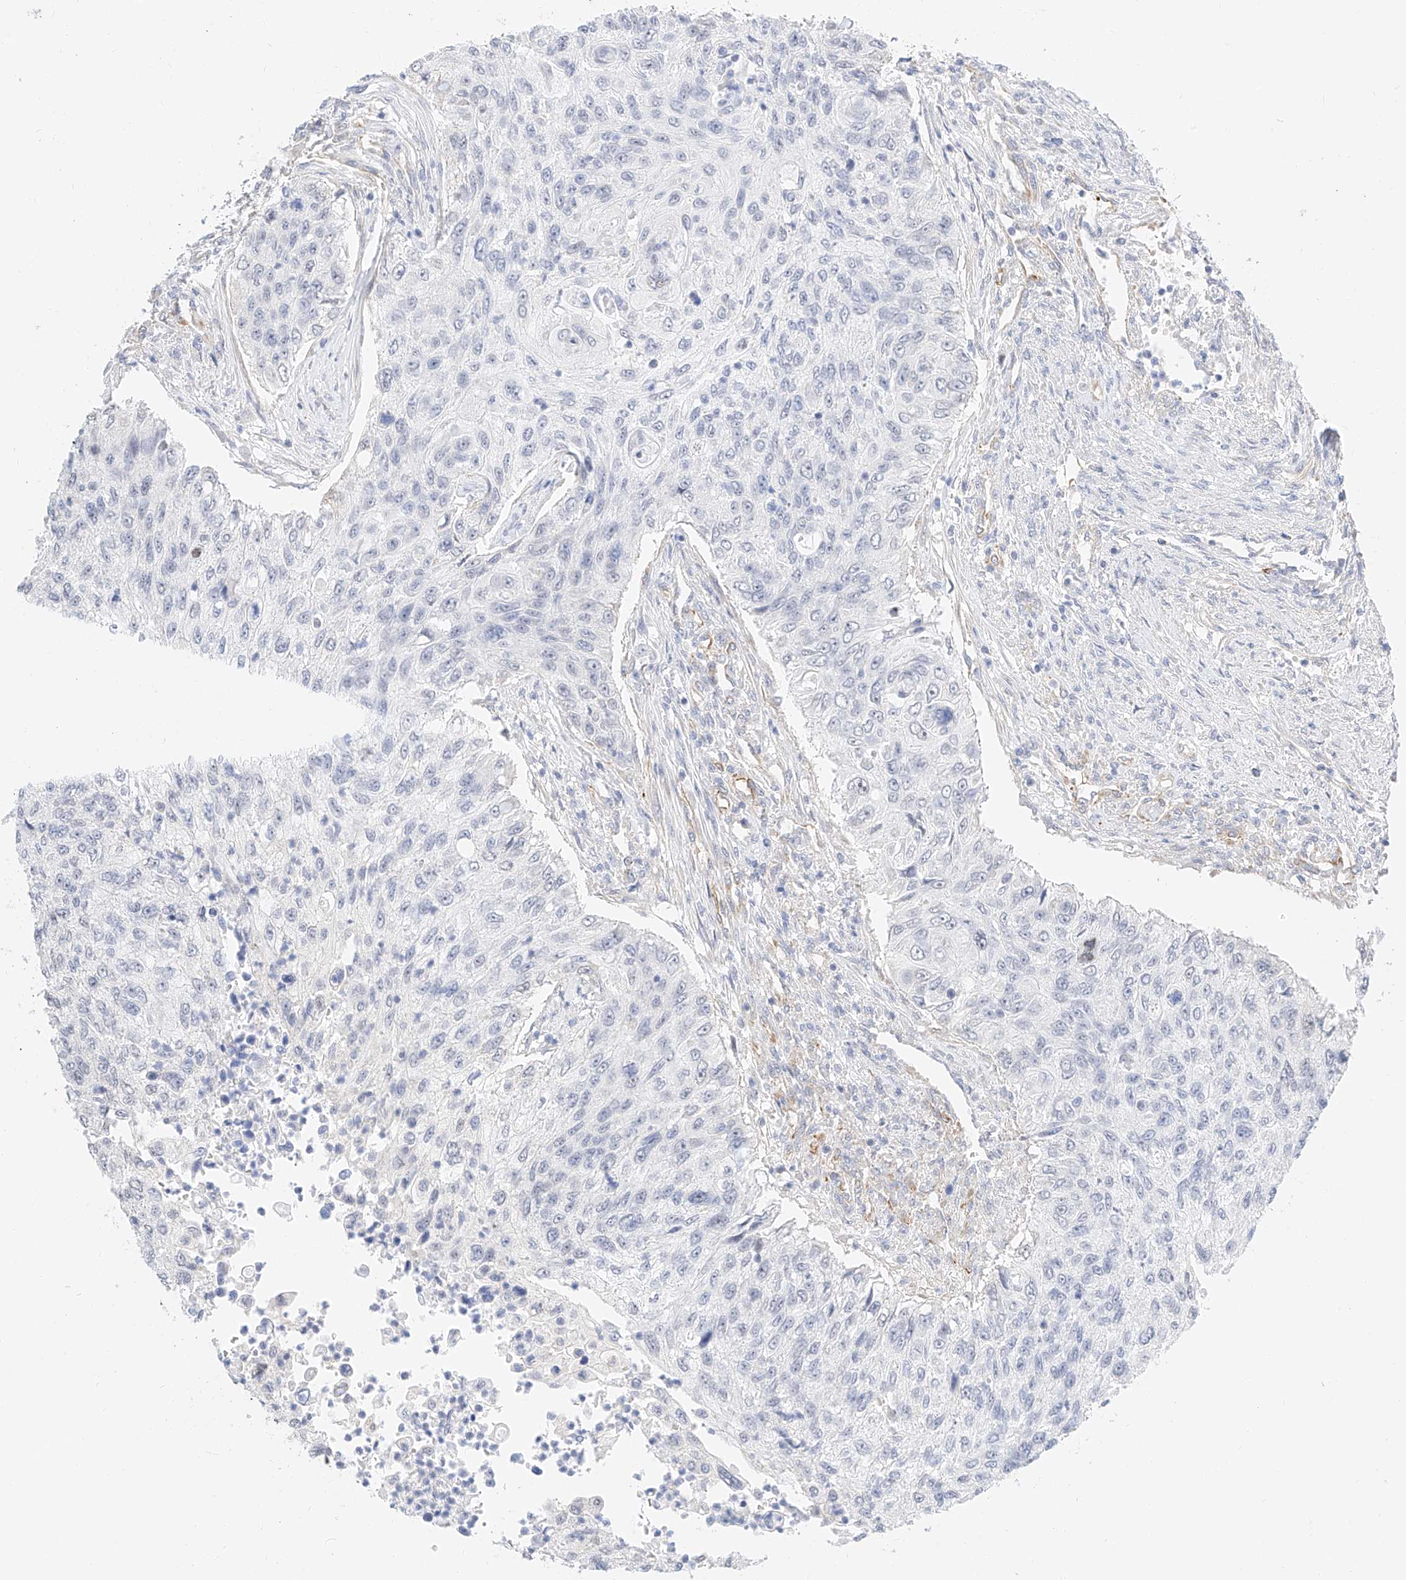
{"staining": {"intensity": "negative", "quantity": "none", "location": "none"}, "tissue": "urothelial cancer", "cell_type": "Tumor cells", "image_type": "cancer", "snomed": [{"axis": "morphology", "description": "Urothelial carcinoma, High grade"}, {"axis": "topography", "description": "Urinary bladder"}], "caption": "Immunohistochemistry (IHC) of urothelial carcinoma (high-grade) reveals no positivity in tumor cells. (DAB (3,3'-diaminobenzidine) IHC visualized using brightfield microscopy, high magnification).", "gene": "CDCP2", "patient": {"sex": "female", "age": 60}}